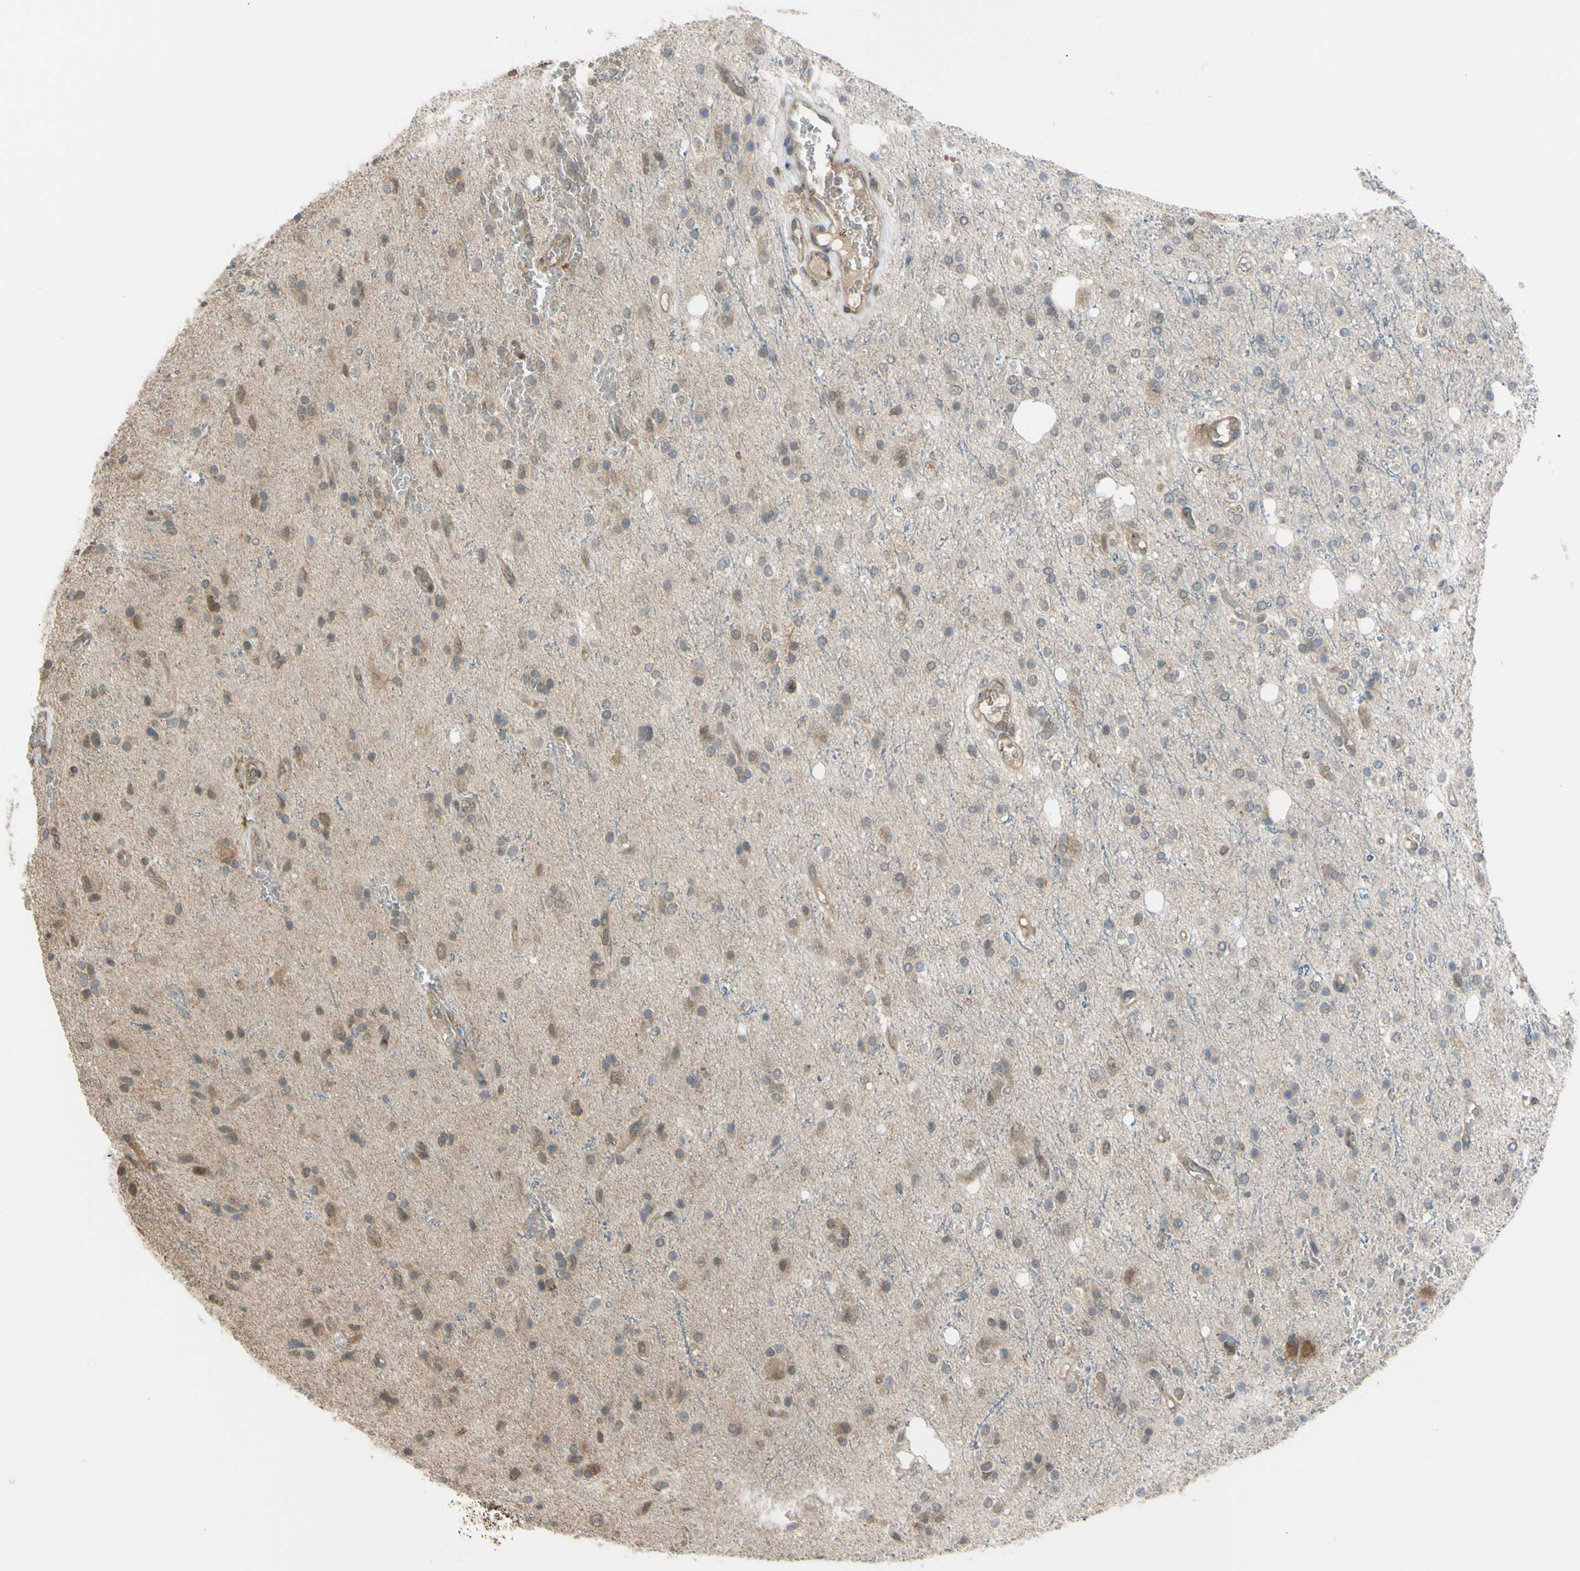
{"staining": {"intensity": "weak", "quantity": "25%-75%", "location": "cytoplasmic/membranous,nuclear"}, "tissue": "glioma", "cell_type": "Tumor cells", "image_type": "cancer", "snomed": [{"axis": "morphology", "description": "Glioma, malignant, High grade"}, {"axis": "topography", "description": "Brain"}], "caption": "High-grade glioma (malignant) tissue reveals weak cytoplasmic/membranous and nuclear positivity in approximately 25%-75% of tumor cells, visualized by immunohistochemistry.", "gene": "FLII", "patient": {"sex": "male", "age": 47}}